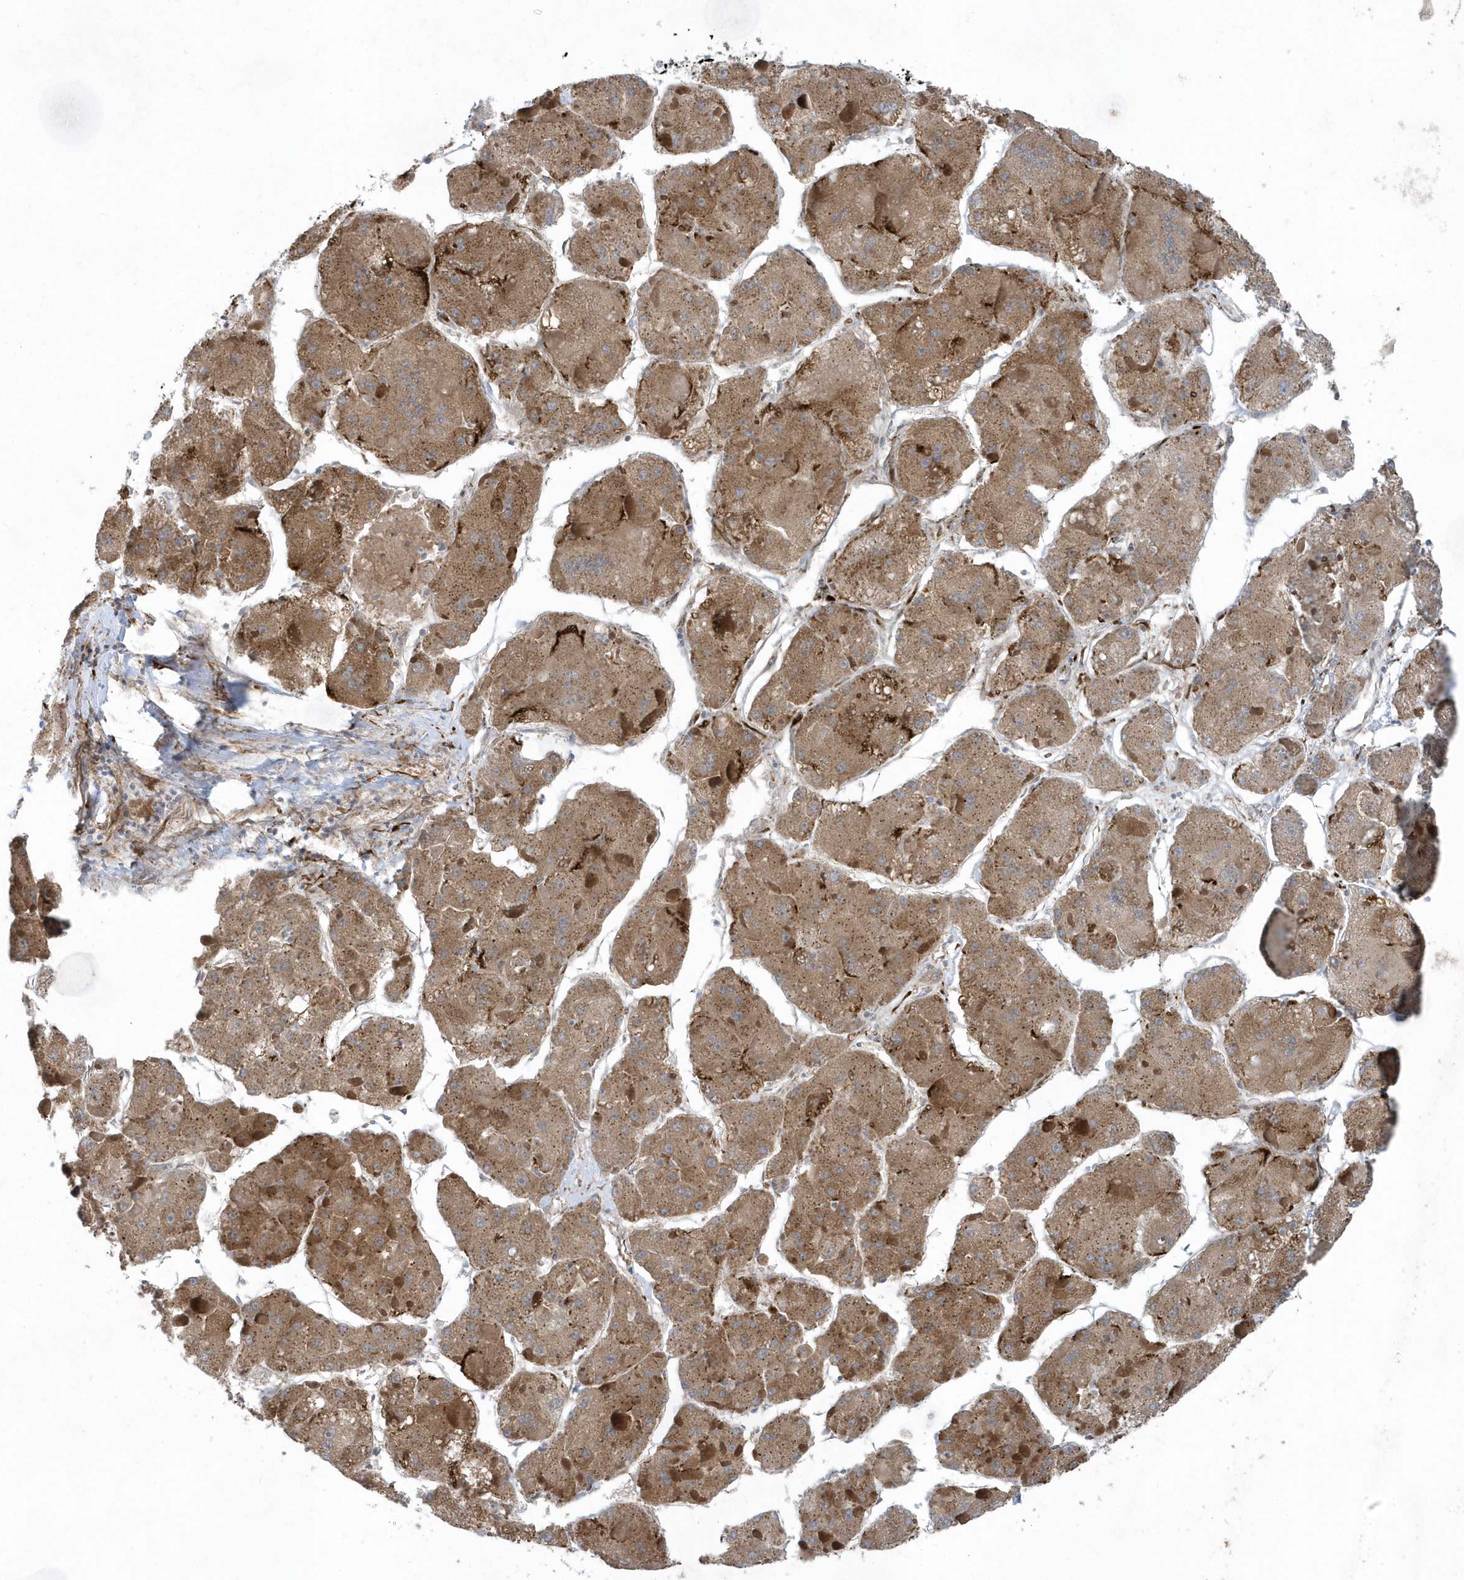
{"staining": {"intensity": "moderate", "quantity": ">75%", "location": "cytoplasmic/membranous"}, "tissue": "liver cancer", "cell_type": "Tumor cells", "image_type": "cancer", "snomed": [{"axis": "morphology", "description": "Carcinoma, Hepatocellular, NOS"}, {"axis": "topography", "description": "Liver"}], "caption": "A photomicrograph showing moderate cytoplasmic/membranous positivity in about >75% of tumor cells in liver cancer (hepatocellular carcinoma), as visualized by brown immunohistochemical staining.", "gene": "FAM98A", "patient": {"sex": "female", "age": 73}}